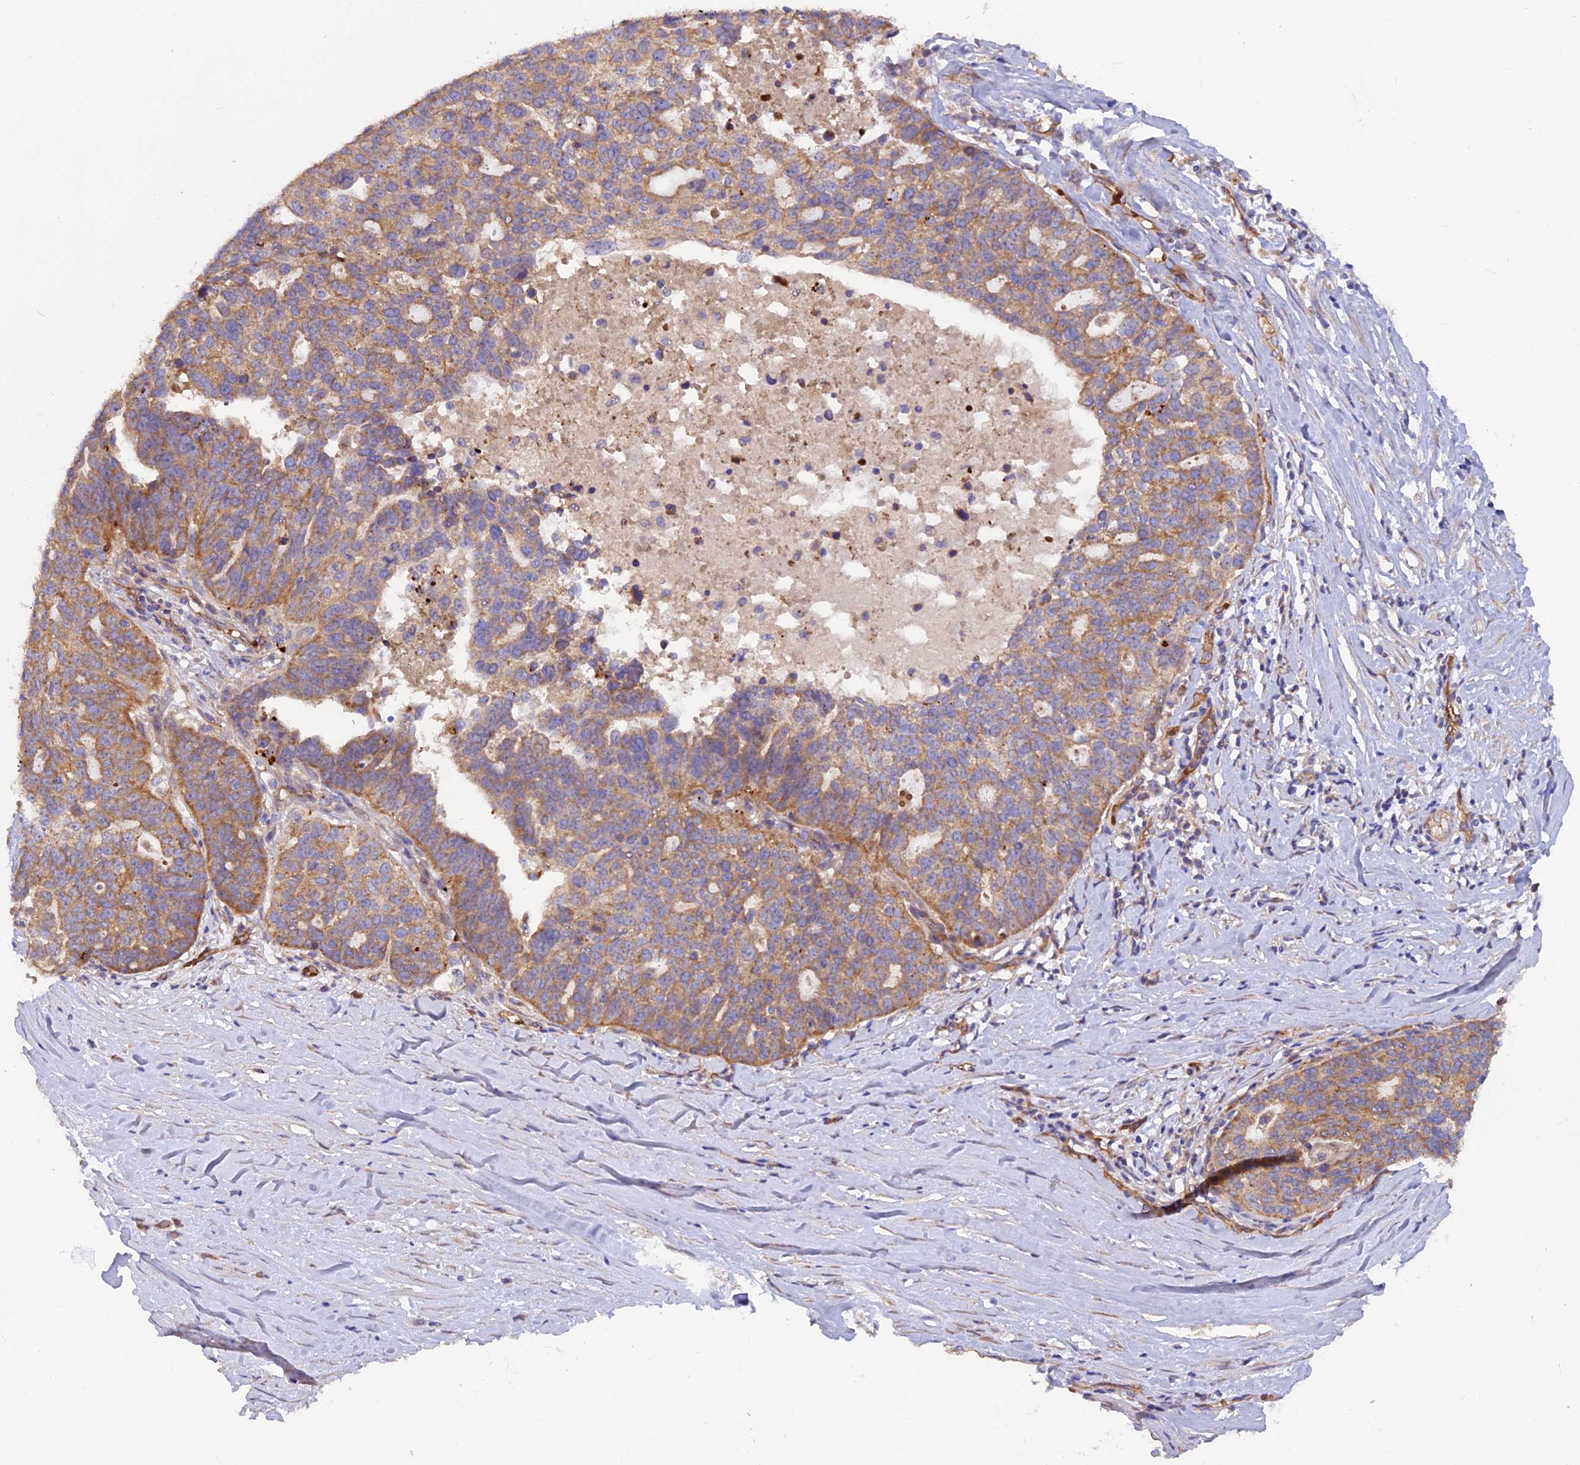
{"staining": {"intensity": "moderate", "quantity": ">75%", "location": "cytoplasmic/membranous"}, "tissue": "ovarian cancer", "cell_type": "Tumor cells", "image_type": "cancer", "snomed": [{"axis": "morphology", "description": "Cystadenocarcinoma, serous, NOS"}, {"axis": "topography", "description": "Ovary"}], "caption": "The photomicrograph displays immunohistochemical staining of ovarian cancer (serous cystadenocarcinoma). There is moderate cytoplasmic/membranous expression is appreciated in about >75% of tumor cells. The staining is performed using DAB (3,3'-diaminobenzidine) brown chromogen to label protein expression. The nuclei are counter-stained blue using hematoxylin.", "gene": "DUS3L", "patient": {"sex": "female", "age": 59}}